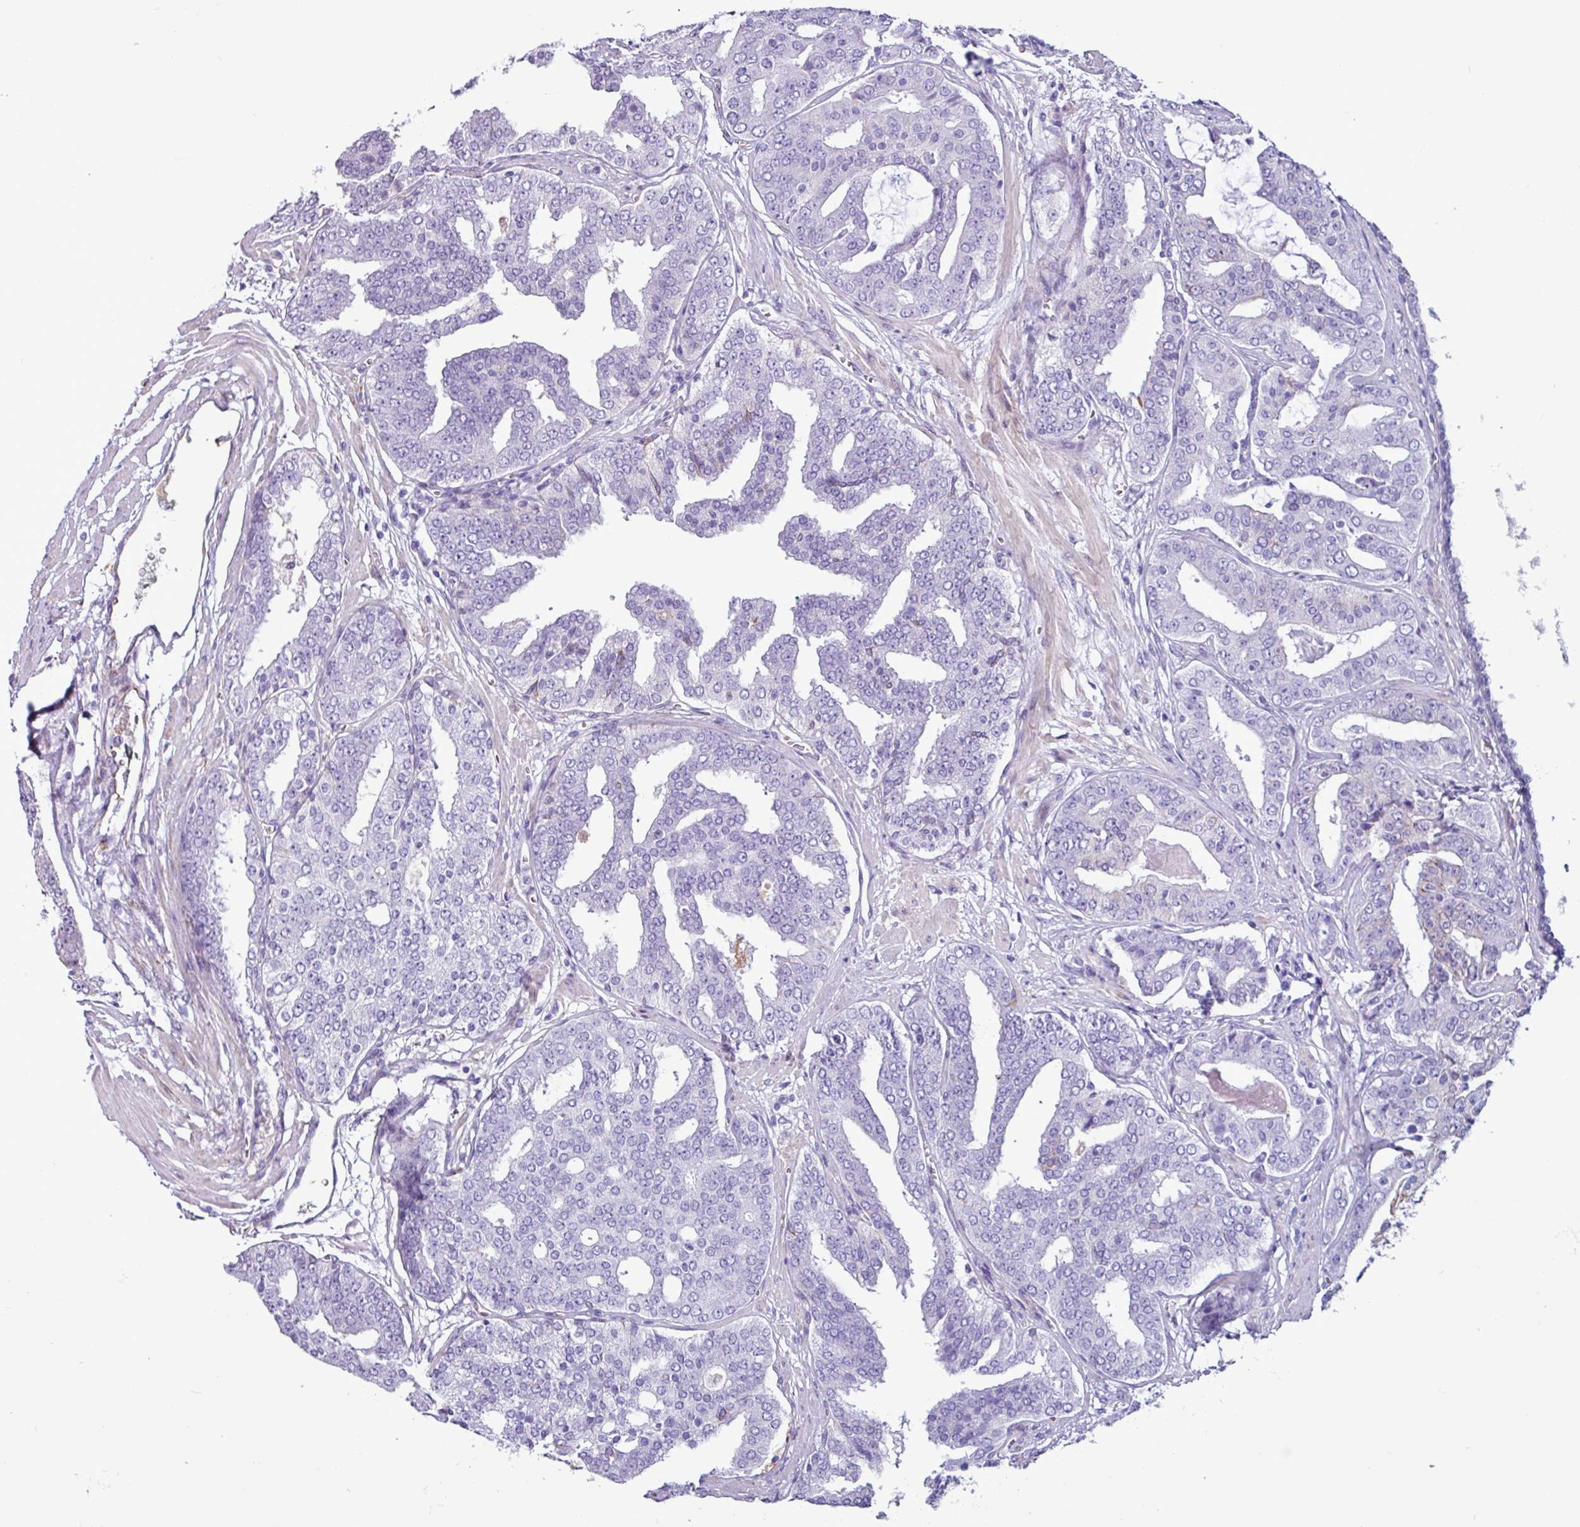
{"staining": {"intensity": "weak", "quantity": "<25%", "location": "cytoplasmic/membranous"}, "tissue": "prostate cancer", "cell_type": "Tumor cells", "image_type": "cancer", "snomed": [{"axis": "morphology", "description": "Adenocarcinoma, High grade"}, {"axis": "topography", "description": "Prostate"}], "caption": "DAB immunohistochemical staining of human prostate high-grade adenocarcinoma shows no significant staining in tumor cells.", "gene": "PPP1R35", "patient": {"sex": "male", "age": 71}}